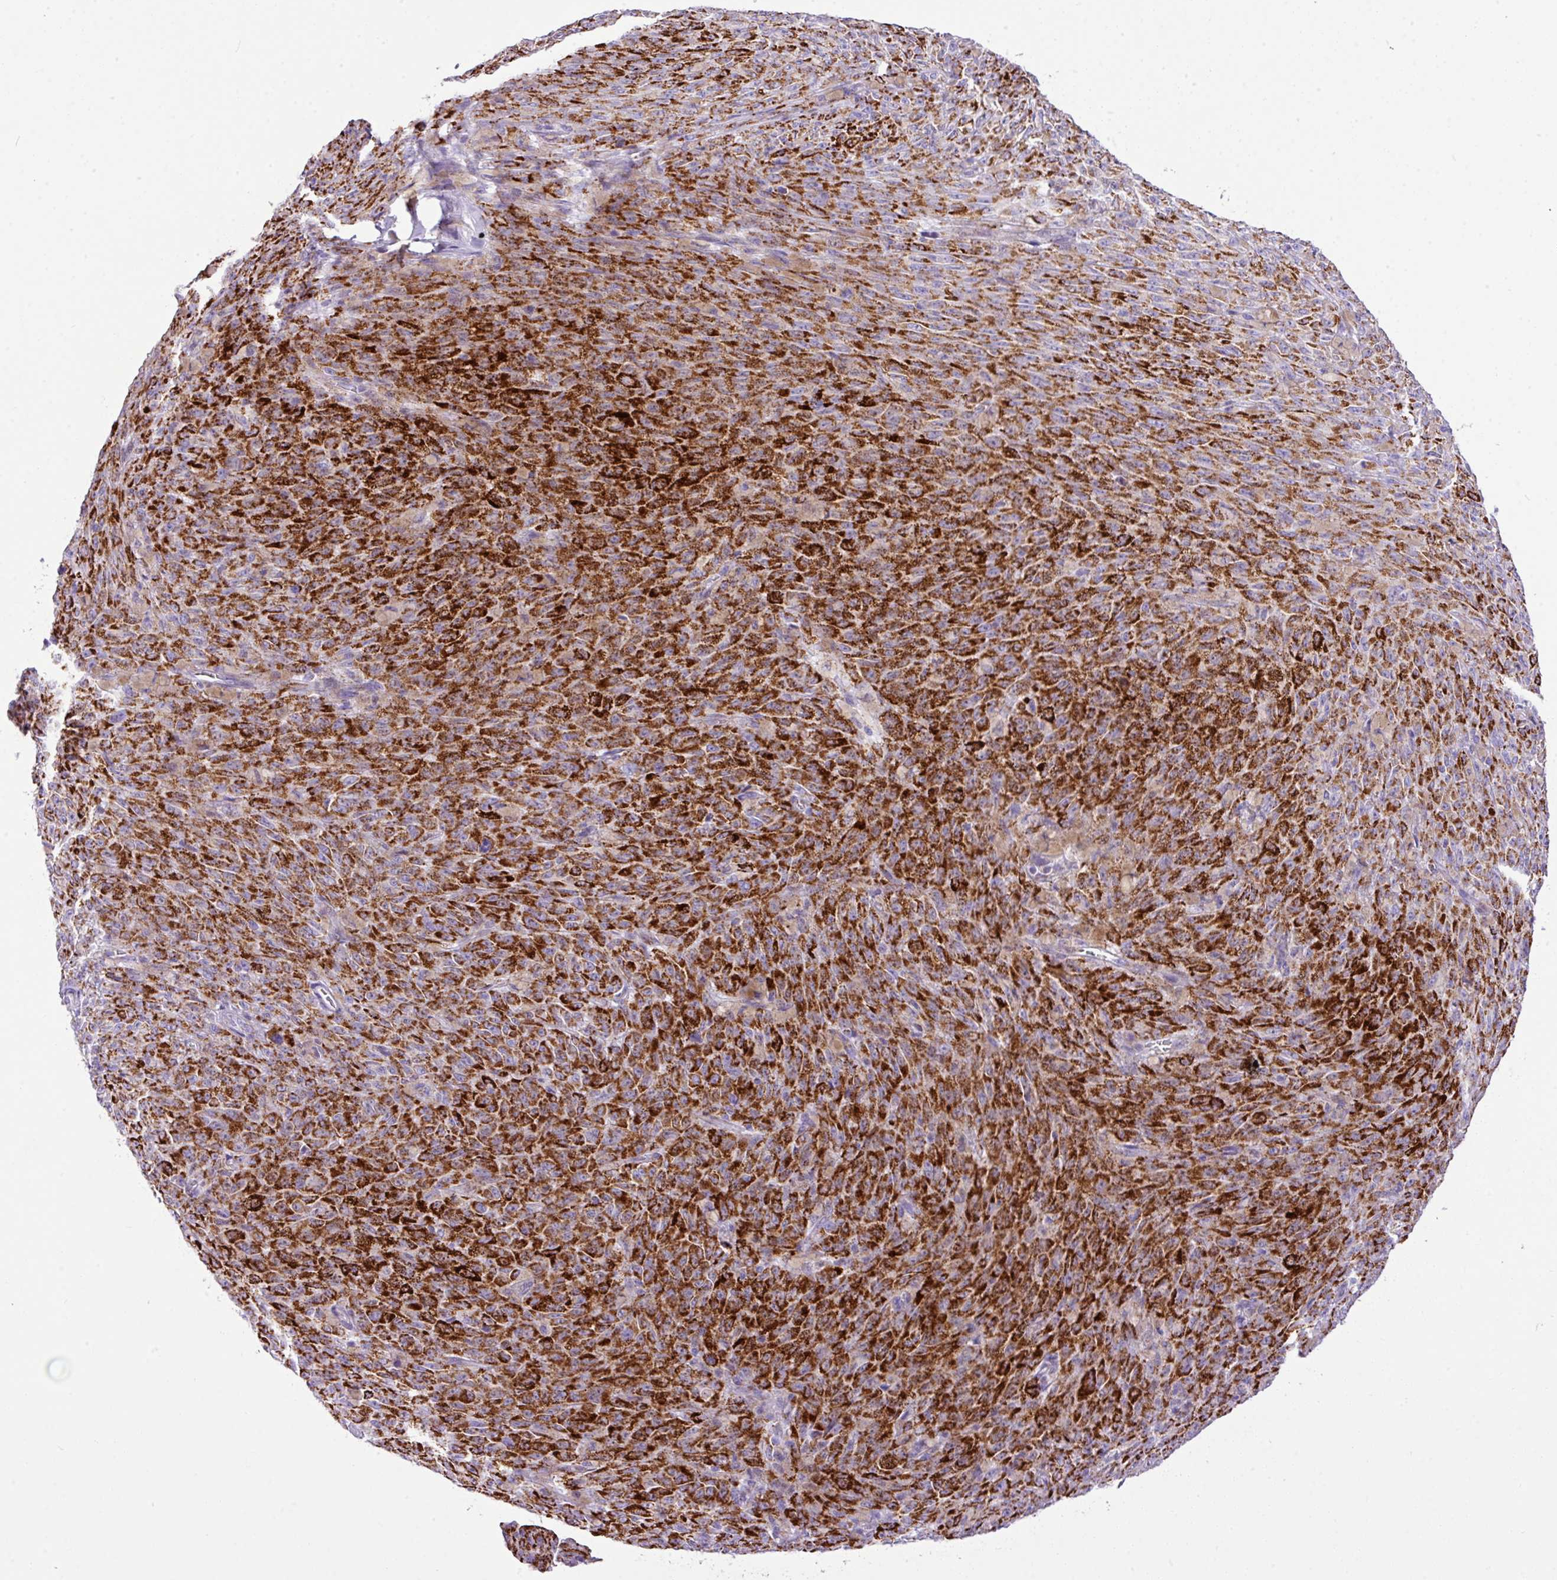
{"staining": {"intensity": "strong", "quantity": ">75%", "location": "cytoplasmic/membranous"}, "tissue": "melanoma", "cell_type": "Tumor cells", "image_type": "cancer", "snomed": [{"axis": "morphology", "description": "Malignant melanoma, NOS"}, {"axis": "topography", "description": "Skin"}], "caption": "IHC histopathology image of malignant melanoma stained for a protein (brown), which reveals high levels of strong cytoplasmic/membranous staining in about >75% of tumor cells.", "gene": "RCAN2", "patient": {"sex": "female", "age": 82}}